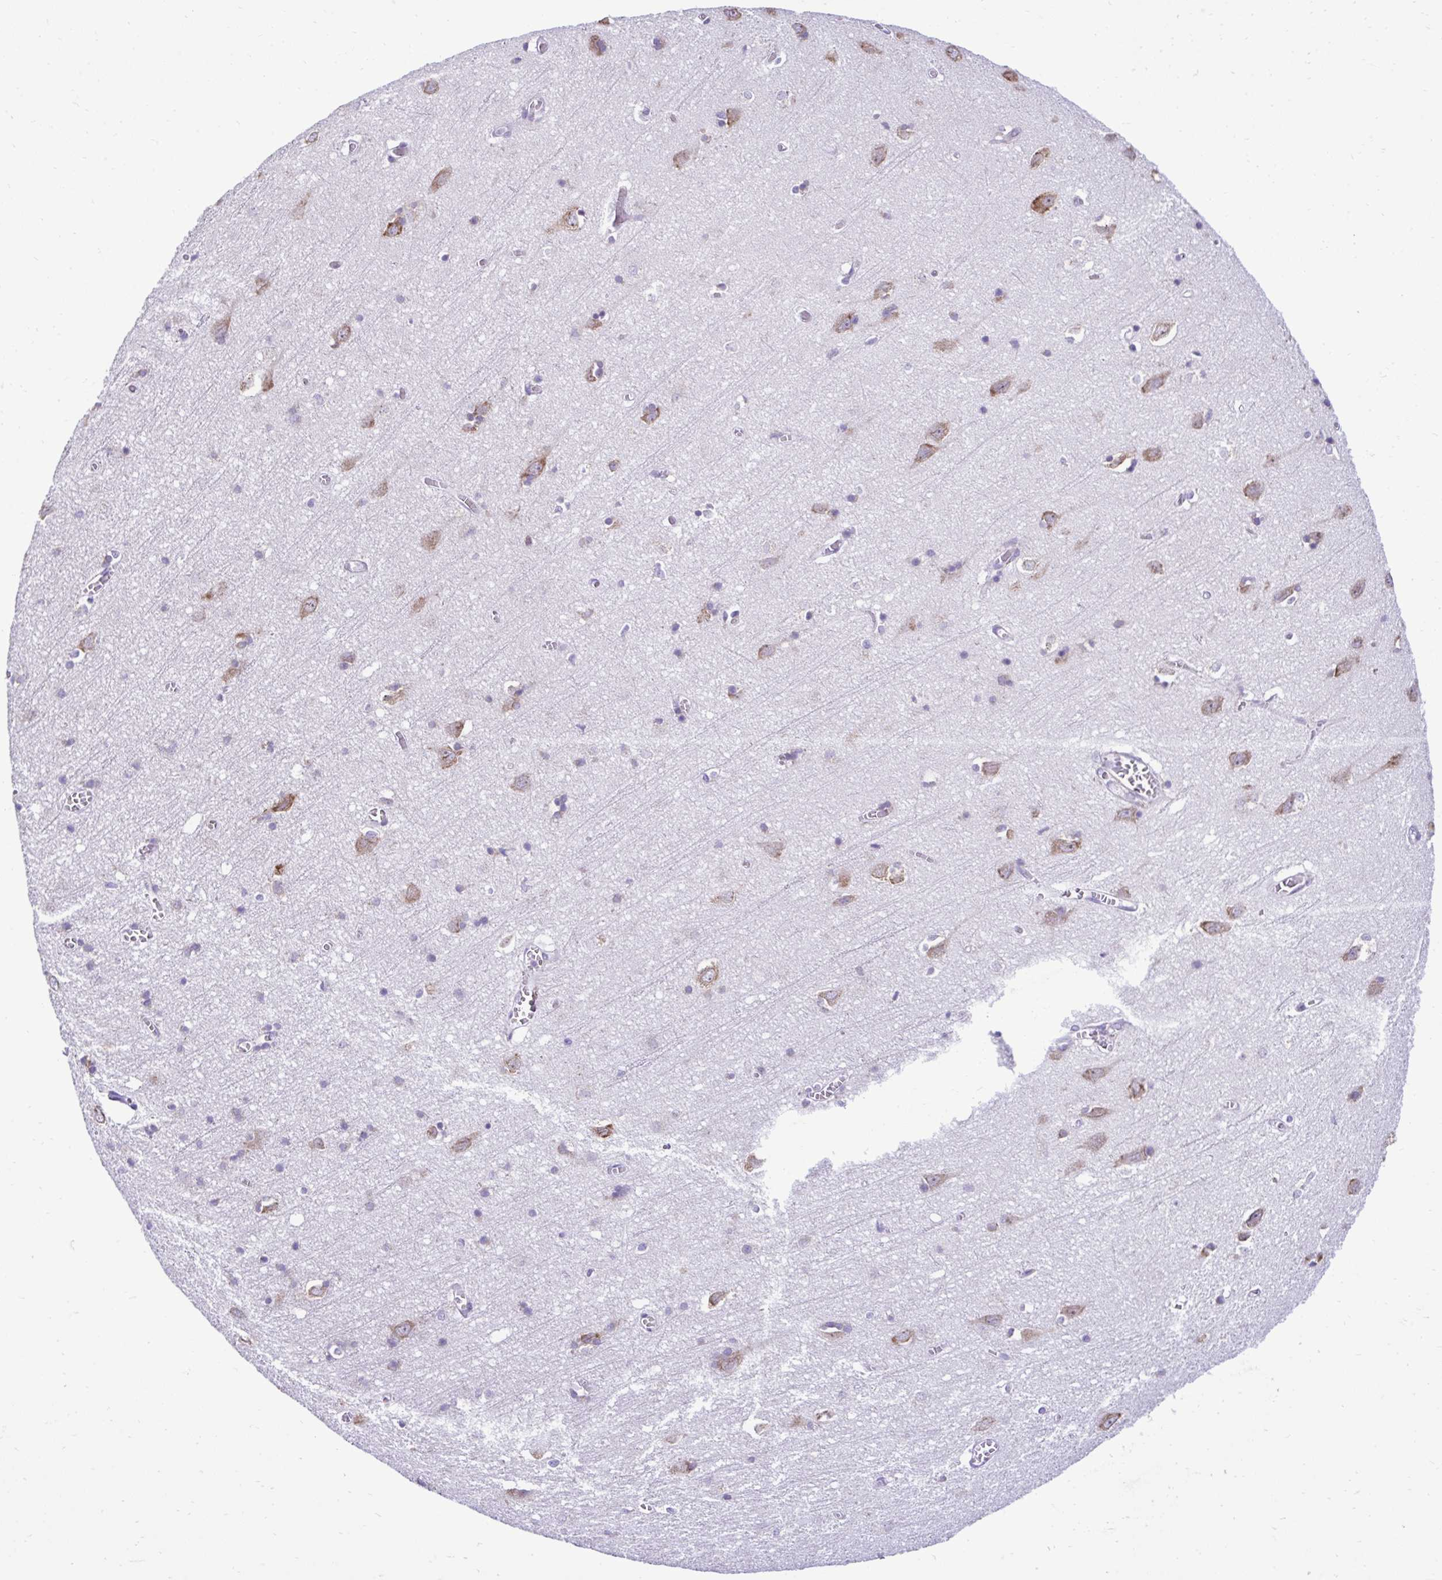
{"staining": {"intensity": "negative", "quantity": "none", "location": "none"}, "tissue": "cerebral cortex", "cell_type": "Endothelial cells", "image_type": "normal", "snomed": [{"axis": "morphology", "description": "Normal tissue, NOS"}, {"axis": "topography", "description": "Cerebral cortex"}], "caption": "Histopathology image shows no significant protein staining in endothelial cells of unremarkable cerebral cortex.", "gene": "RPL7", "patient": {"sex": "male", "age": 70}}